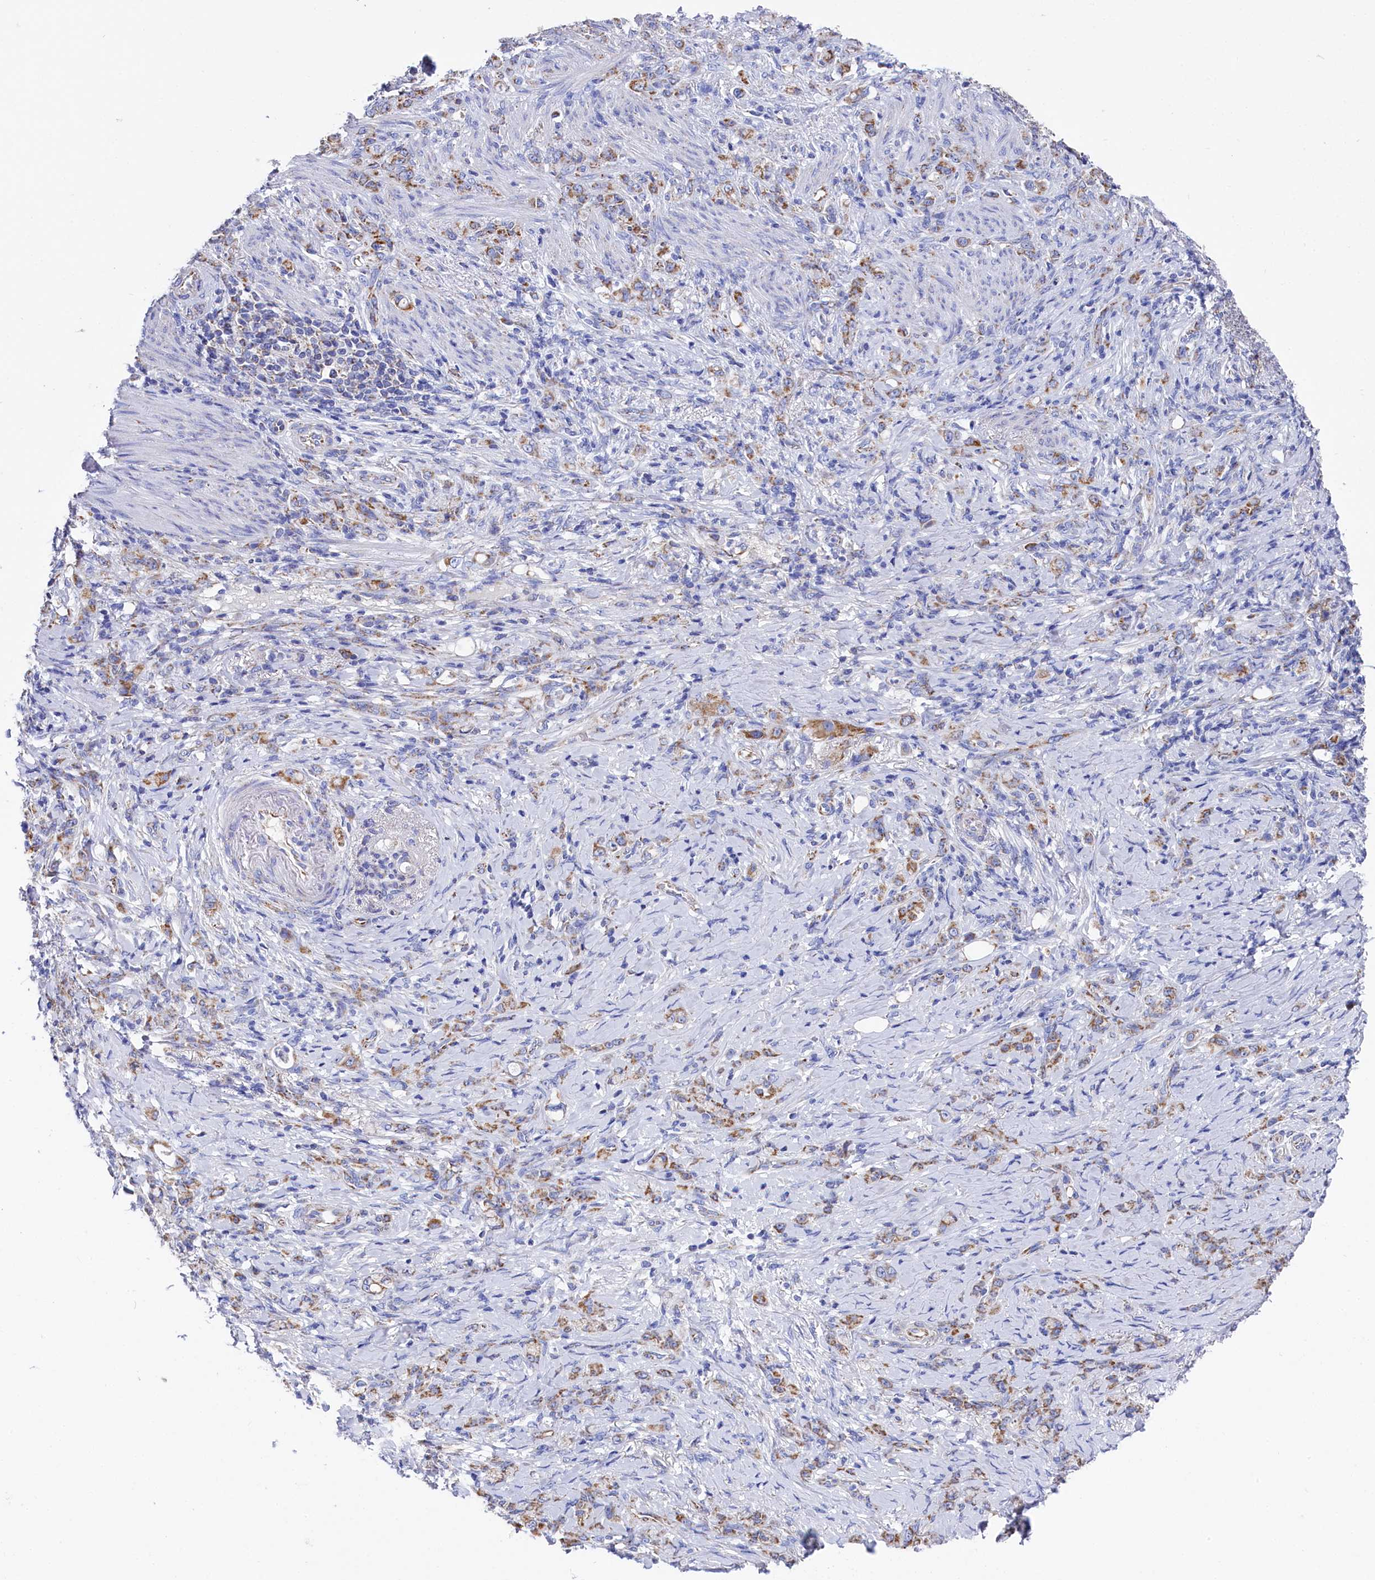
{"staining": {"intensity": "moderate", "quantity": ">75%", "location": "cytoplasmic/membranous"}, "tissue": "stomach cancer", "cell_type": "Tumor cells", "image_type": "cancer", "snomed": [{"axis": "morphology", "description": "Adenocarcinoma, NOS"}, {"axis": "topography", "description": "Stomach"}], "caption": "This is an image of immunohistochemistry (IHC) staining of adenocarcinoma (stomach), which shows moderate positivity in the cytoplasmic/membranous of tumor cells.", "gene": "MMAB", "patient": {"sex": "female", "age": 79}}